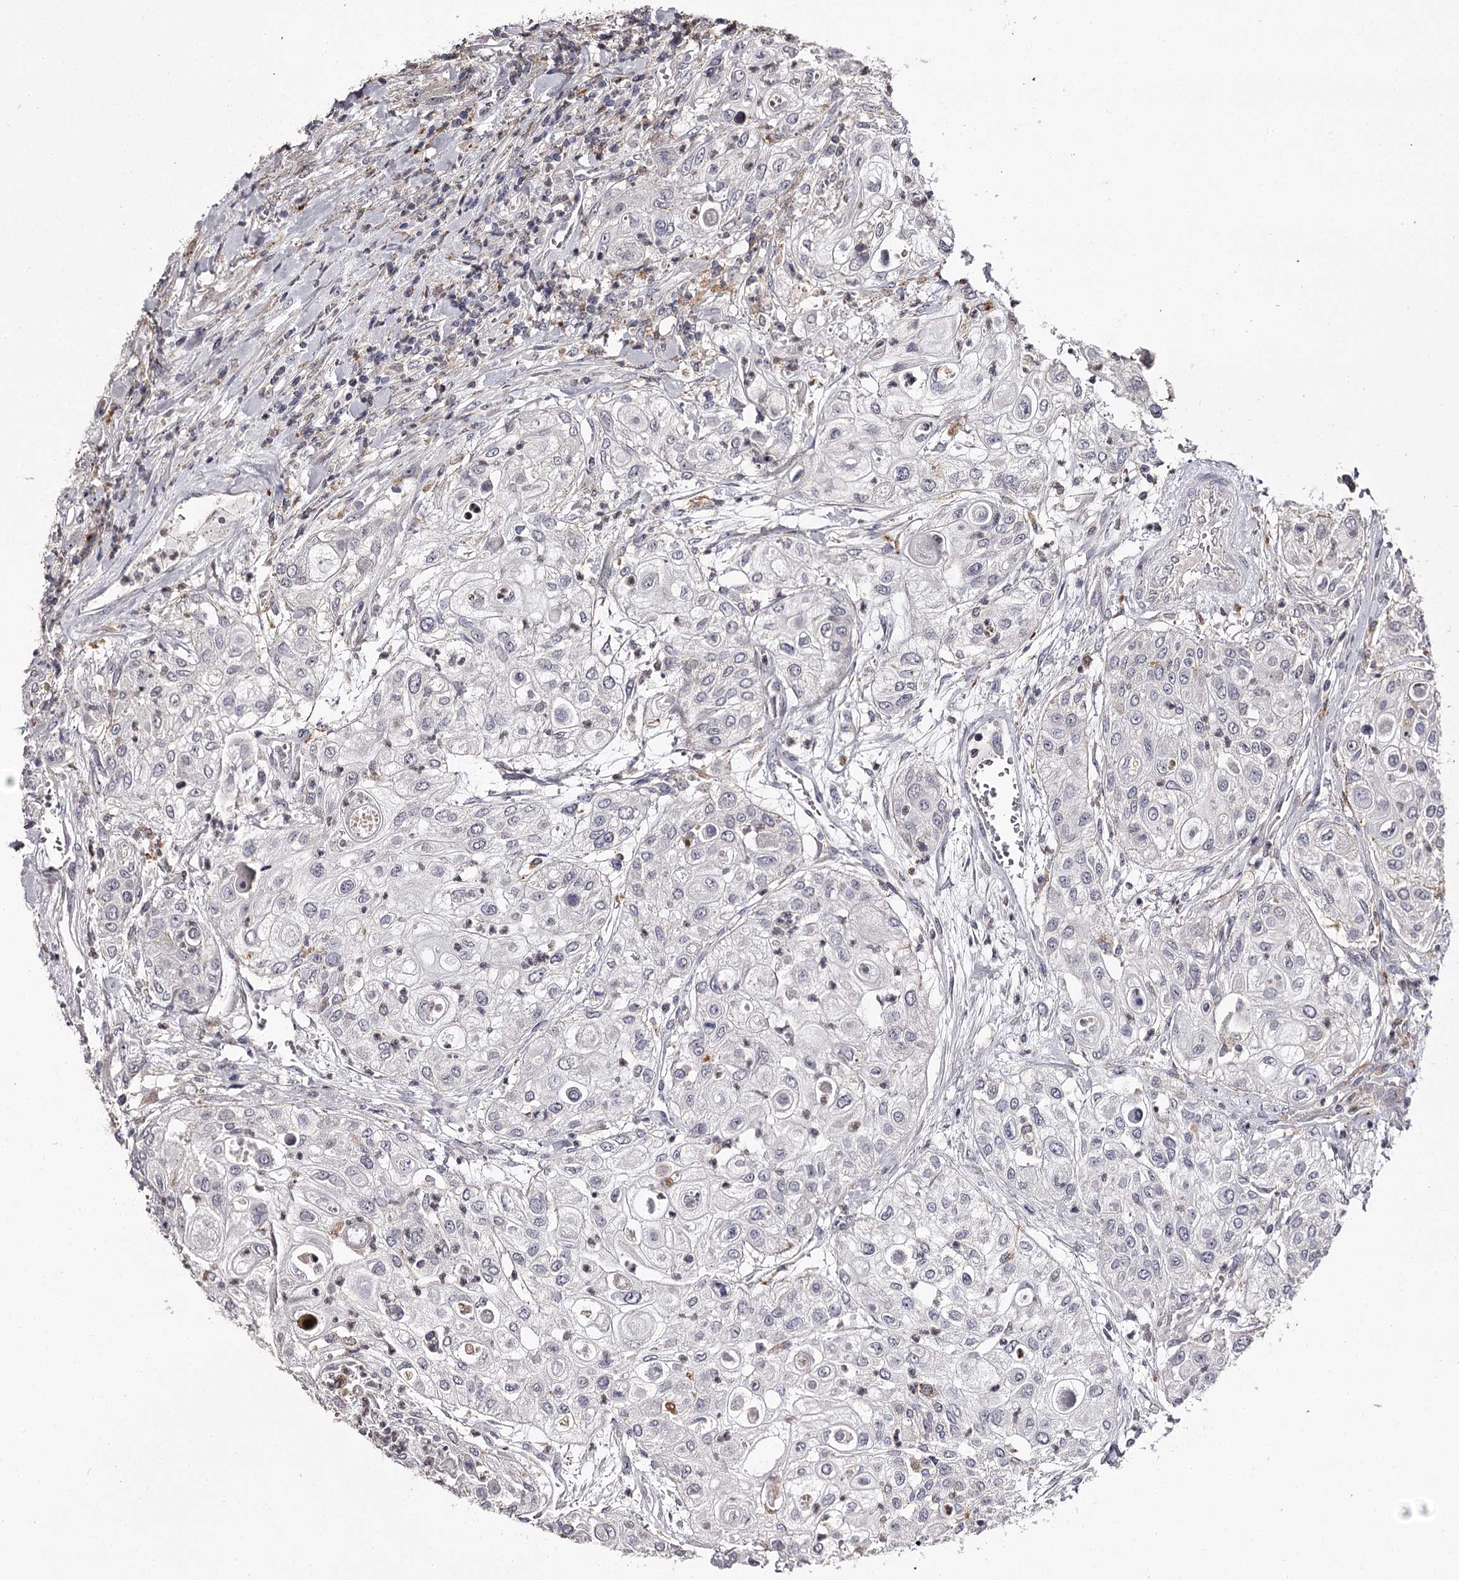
{"staining": {"intensity": "negative", "quantity": "none", "location": "none"}, "tissue": "urothelial cancer", "cell_type": "Tumor cells", "image_type": "cancer", "snomed": [{"axis": "morphology", "description": "Urothelial carcinoma, High grade"}, {"axis": "topography", "description": "Urinary bladder"}], "caption": "The immunohistochemistry (IHC) histopathology image has no significant expression in tumor cells of urothelial cancer tissue.", "gene": "SLC32A1", "patient": {"sex": "female", "age": 79}}